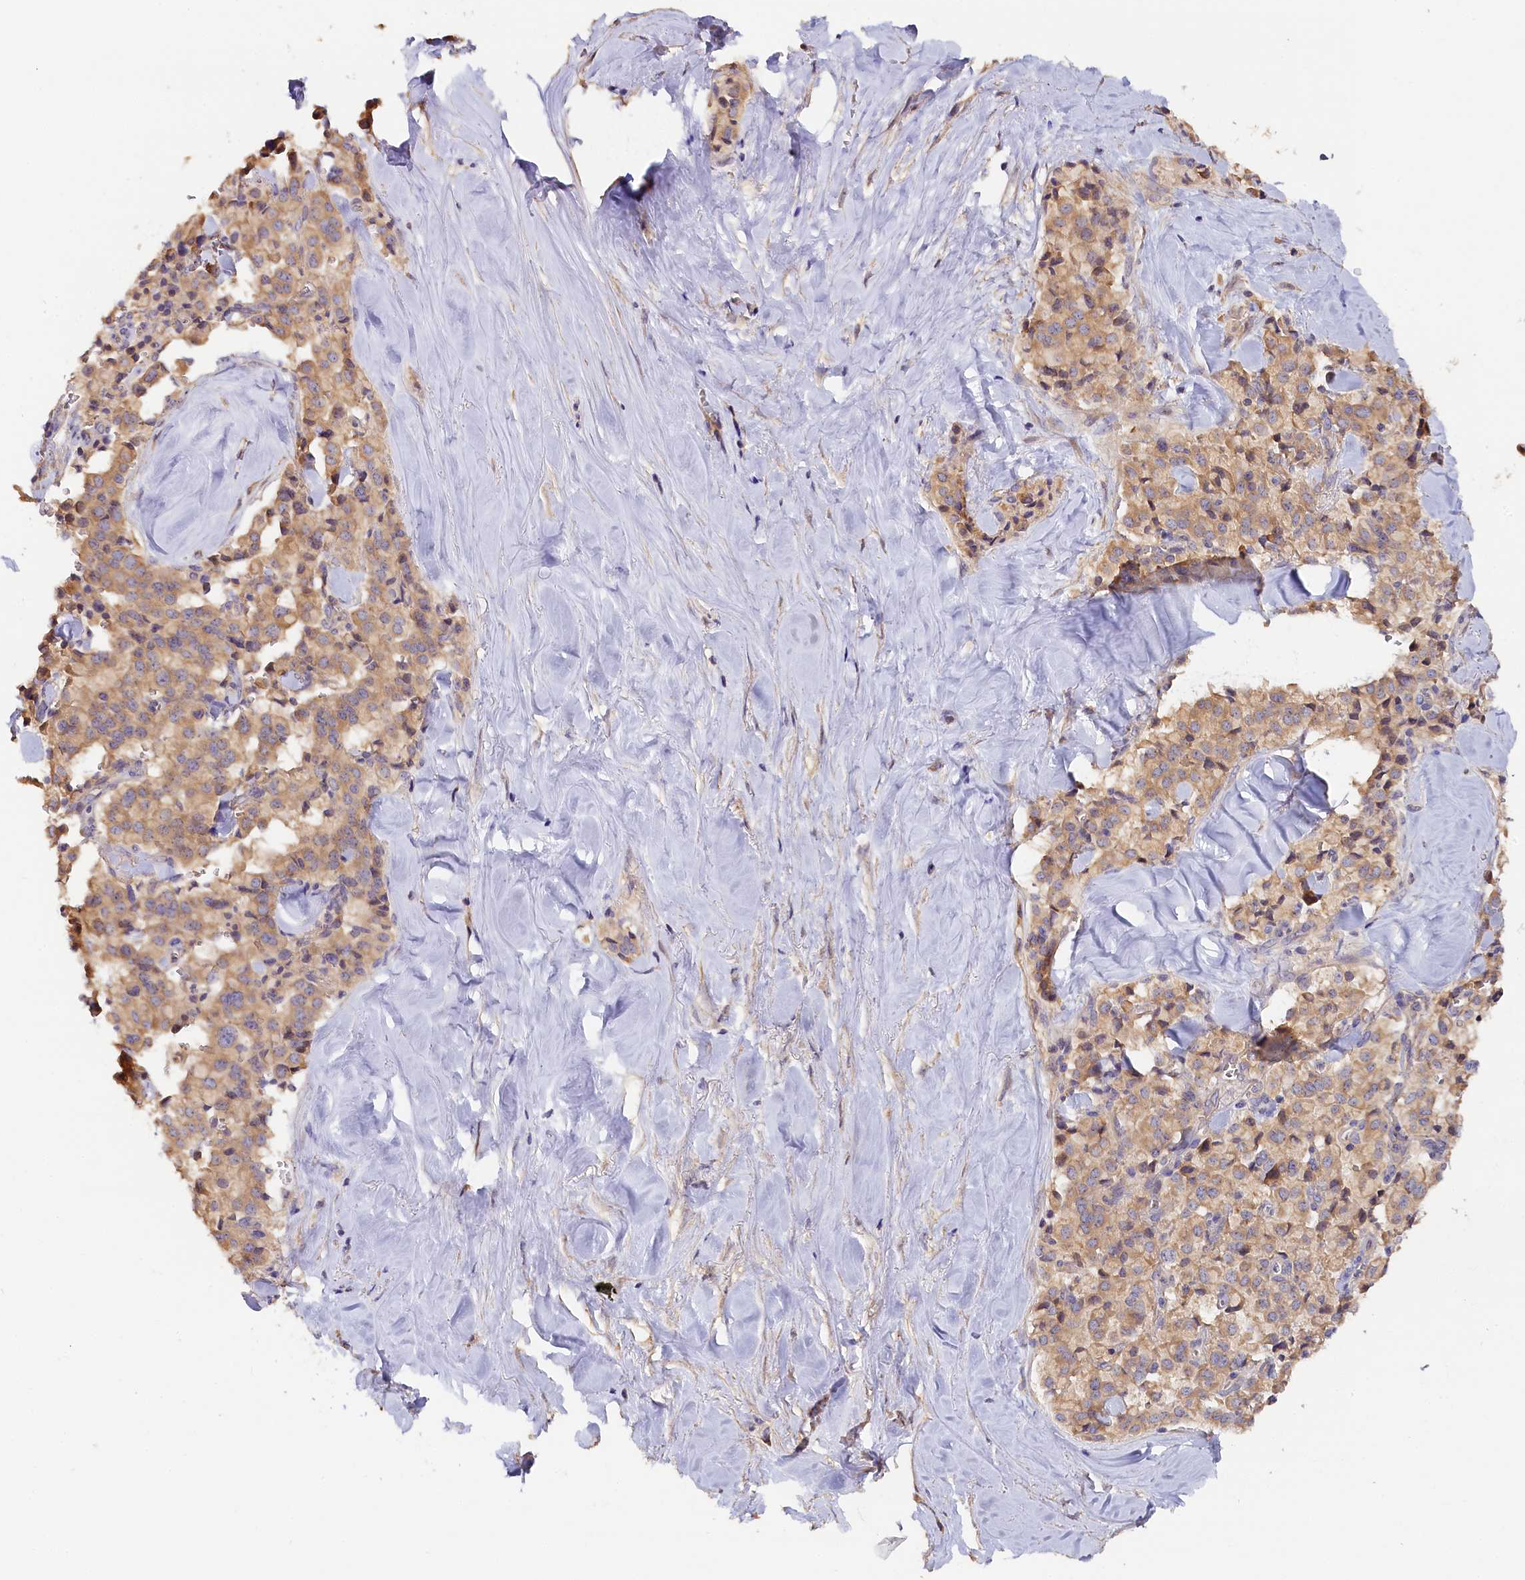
{"staining": {"intensity": "moderate", "quantity": ">75%", "location": "cytoplasmic/membranous"}, "tissue": "pancreatic cancer", "cell_type": "Tumor cells", "image_type": "cancer", "snomed": [{"axis": "morphology", "description": "Adenocarcinoma, NOS"}, {"axis": "topography", "description": "Pancreas"}], "caption": "A medium amount of moderate cytoplasmic/membranous positivity is identified in about >75% of tumor cells in pancreatic cancer (adenocarcinoma) tissue. The staining was performed using DAB (3,3'-diaminobenzidine) to visualize the protein expression in brown, while the nuclei were stained in blue with hematoxylin (Magnification: 20x).", "gene": "KATNB1", "patient": {"sex": "male", "age": 65}}